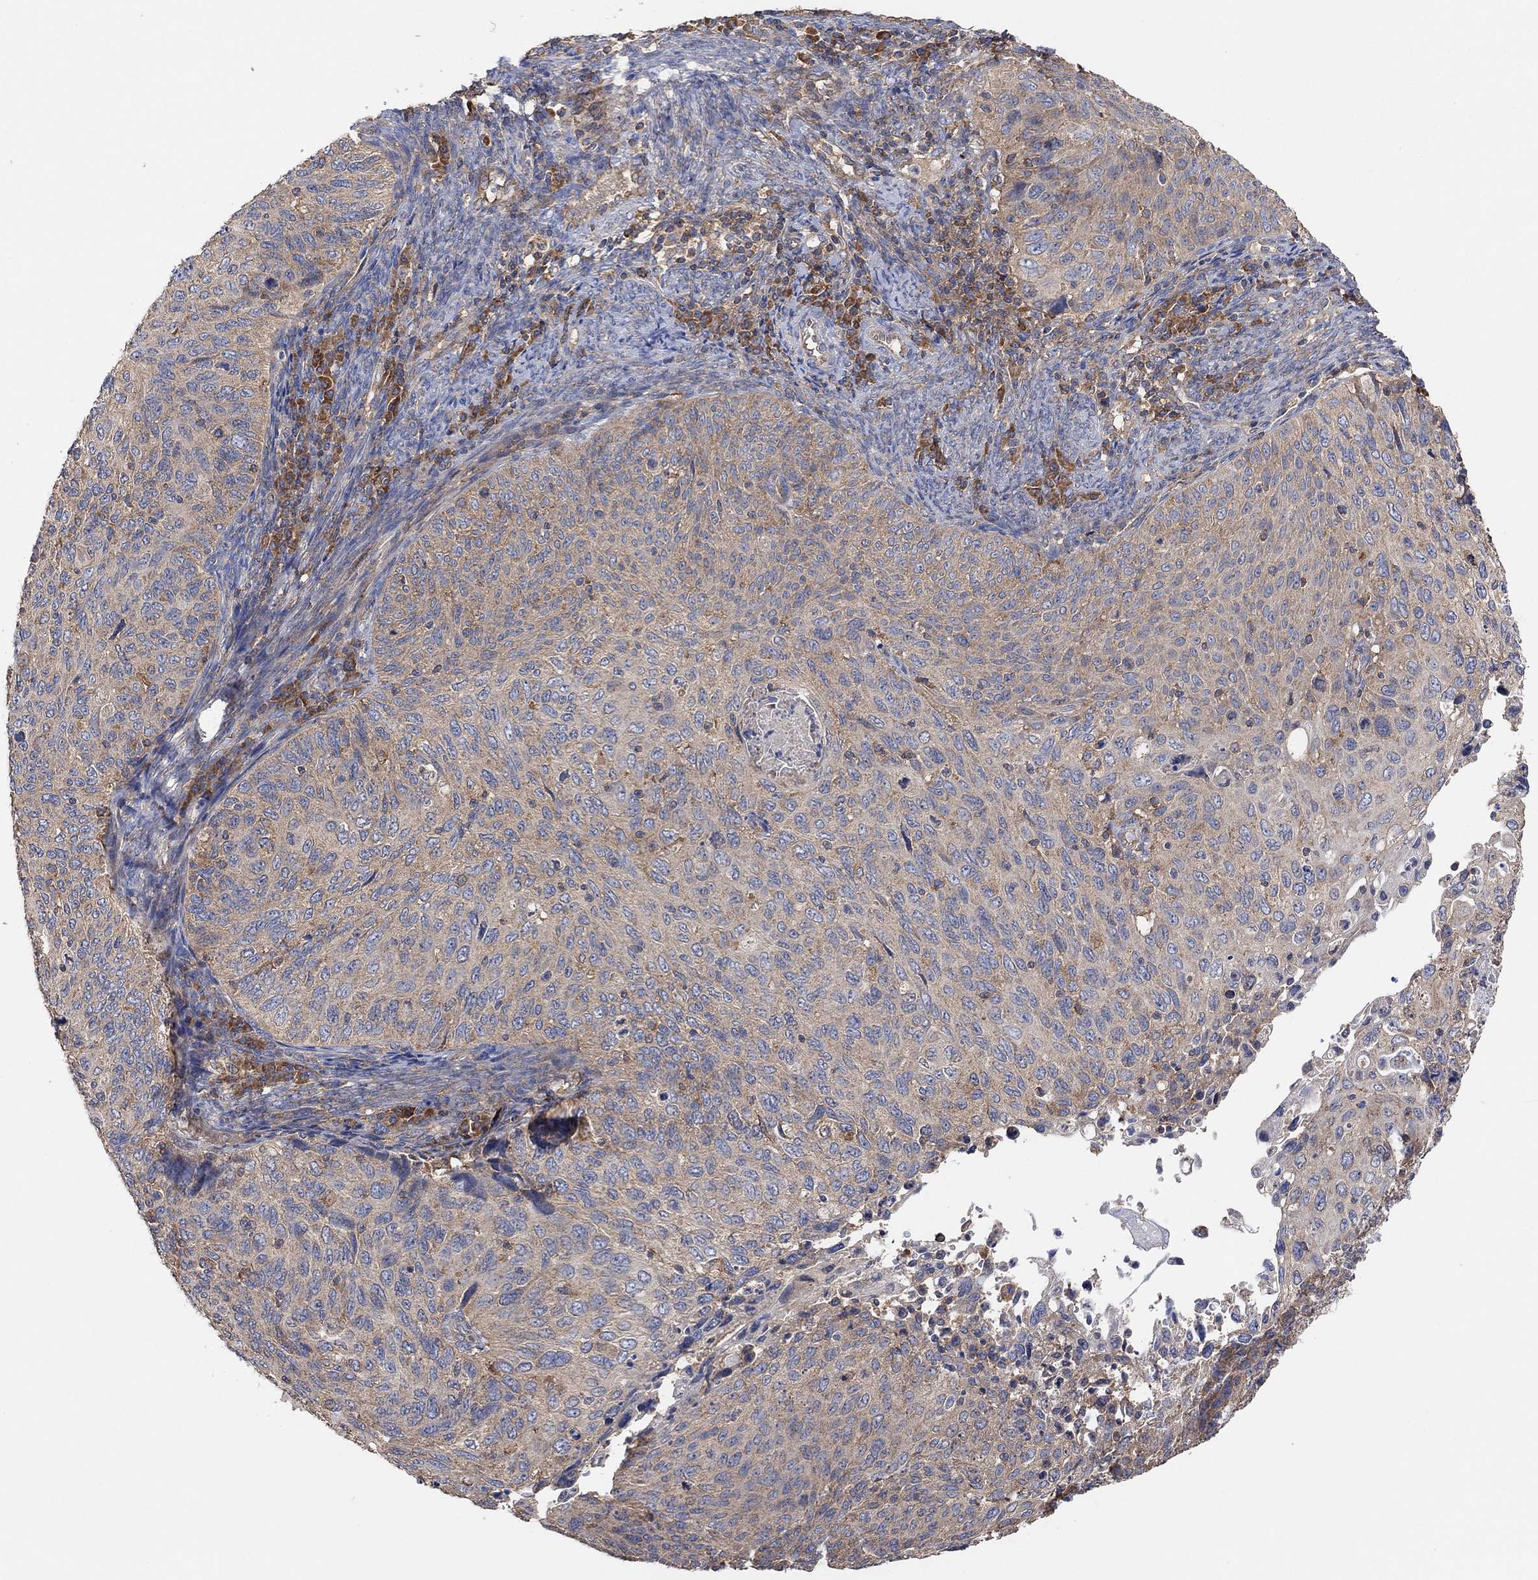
{"staining": {"intensity": "weak", "quantity": ">75%", "location": "cytoplasmic/membranous"}, "tissue": "cervical cancer", "cell_type": "Tumor cells", "image_type": "cancer", "snomed": [{"axis": "morphology", "description": "Squamous cell carcinoma, NOS"}, {"axis": "topography", "description": "Cervix"}], "caption": "The image shows immunohistochemical staining of cervical squamous cell carcinoma. There is weak cytoplasmic/membranous staining is present in approximately >75% of tumor cells. Nuclei are stained in blue.", "gene": "BLOC1S3", "patient": {"sex": "female", "age": 70}}